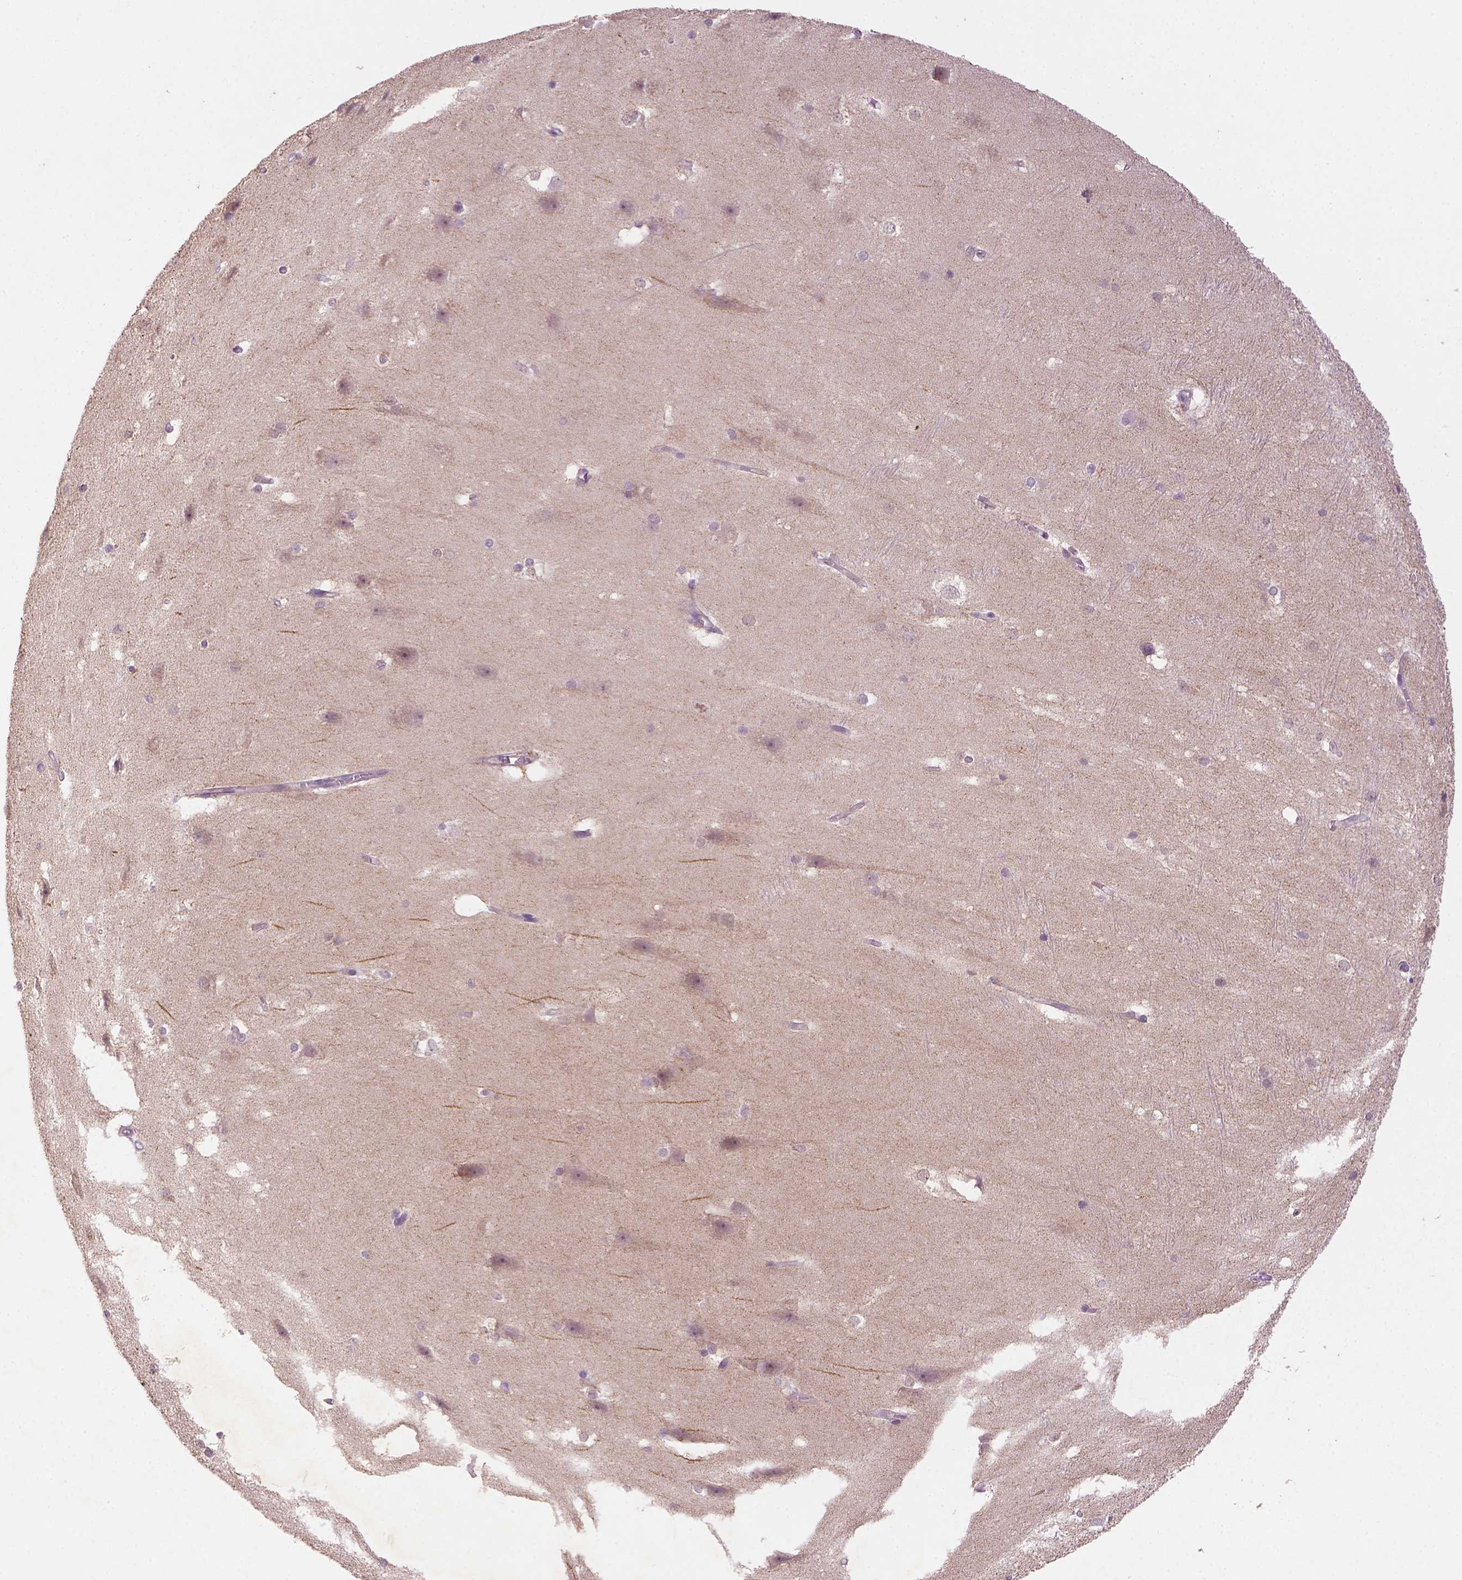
{"staining": {"intensity": "negative", "quantity": "none", "location": "none"}, "tissue": "hippocampus", "cell_type": "Glial cells", "image_type": "normal", "snomed": [{"axis": "morphology", "description": "Normal tissue, NOS"}, {"axis": "topography", "description": "Cerebral cortex"}, {"axis": "topography", "description": "Hippocampus"}], "caption": "The immunohistochemistry micrograph has no significant positivity in glial cells of hippocampus.", "gene": "NLGN2", "patient": {"sex": "female", "age": 19}}